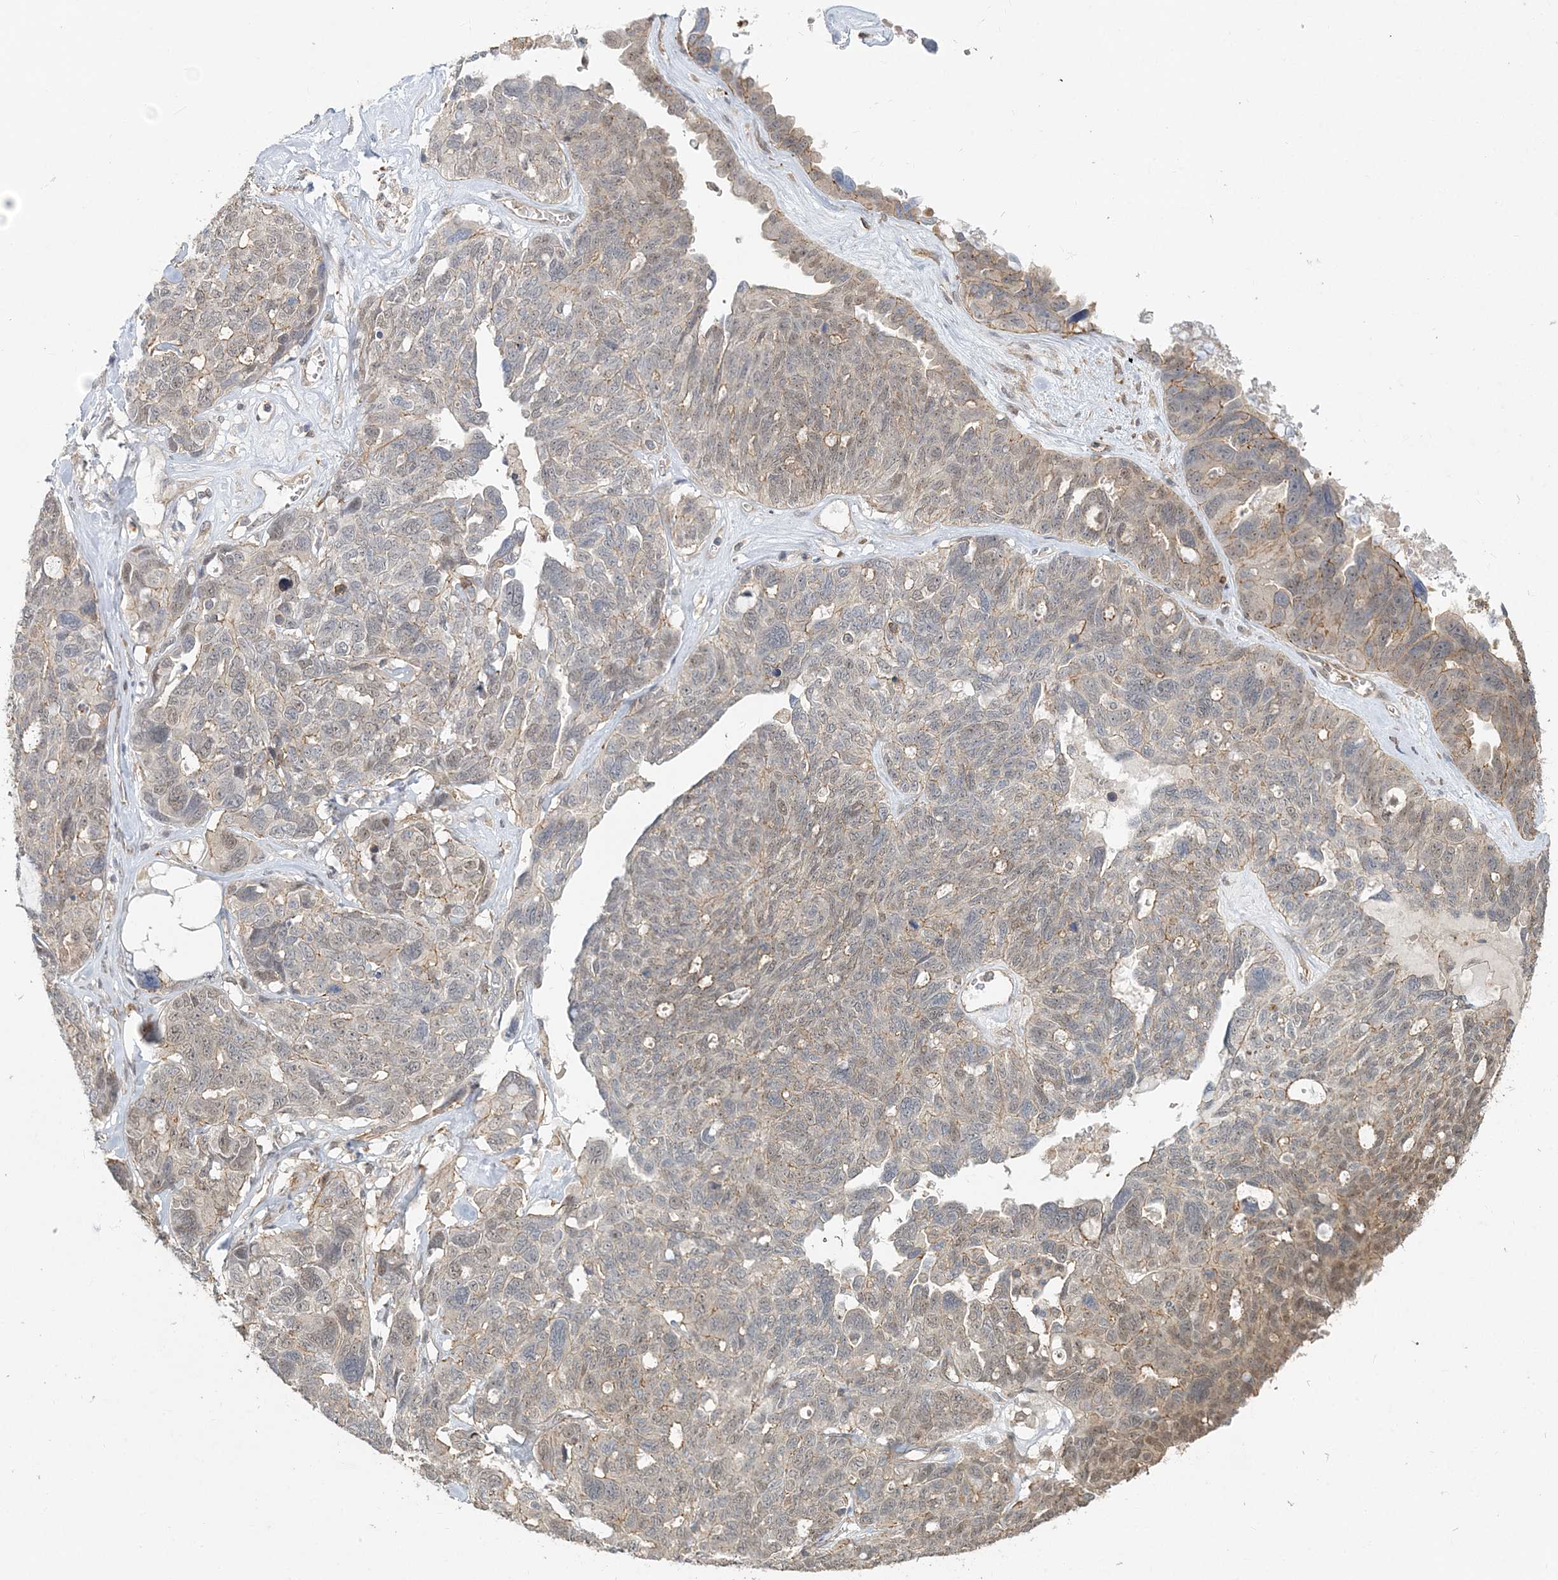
{"staining": {"intensity": "weak", "quantity": "<25%", "location": "cytoplasmic/membranous"}, "tissue": "ovarian cancer", "cell_type": "Tumor cells", "image_type": "cancer", "snomed": [{"axis": "morphology", "description": "Cystadenocarcinoma, serous, NOS"}, {"axis": "topography", "description": "Ovary"}], "caption": "Photomicrograph shows no significant protein staining in tumor cells of serous cystadenocarcinoma (ovarian).", "gene": "MAT2B", "patient": {"sex": "female", "age": 79}}